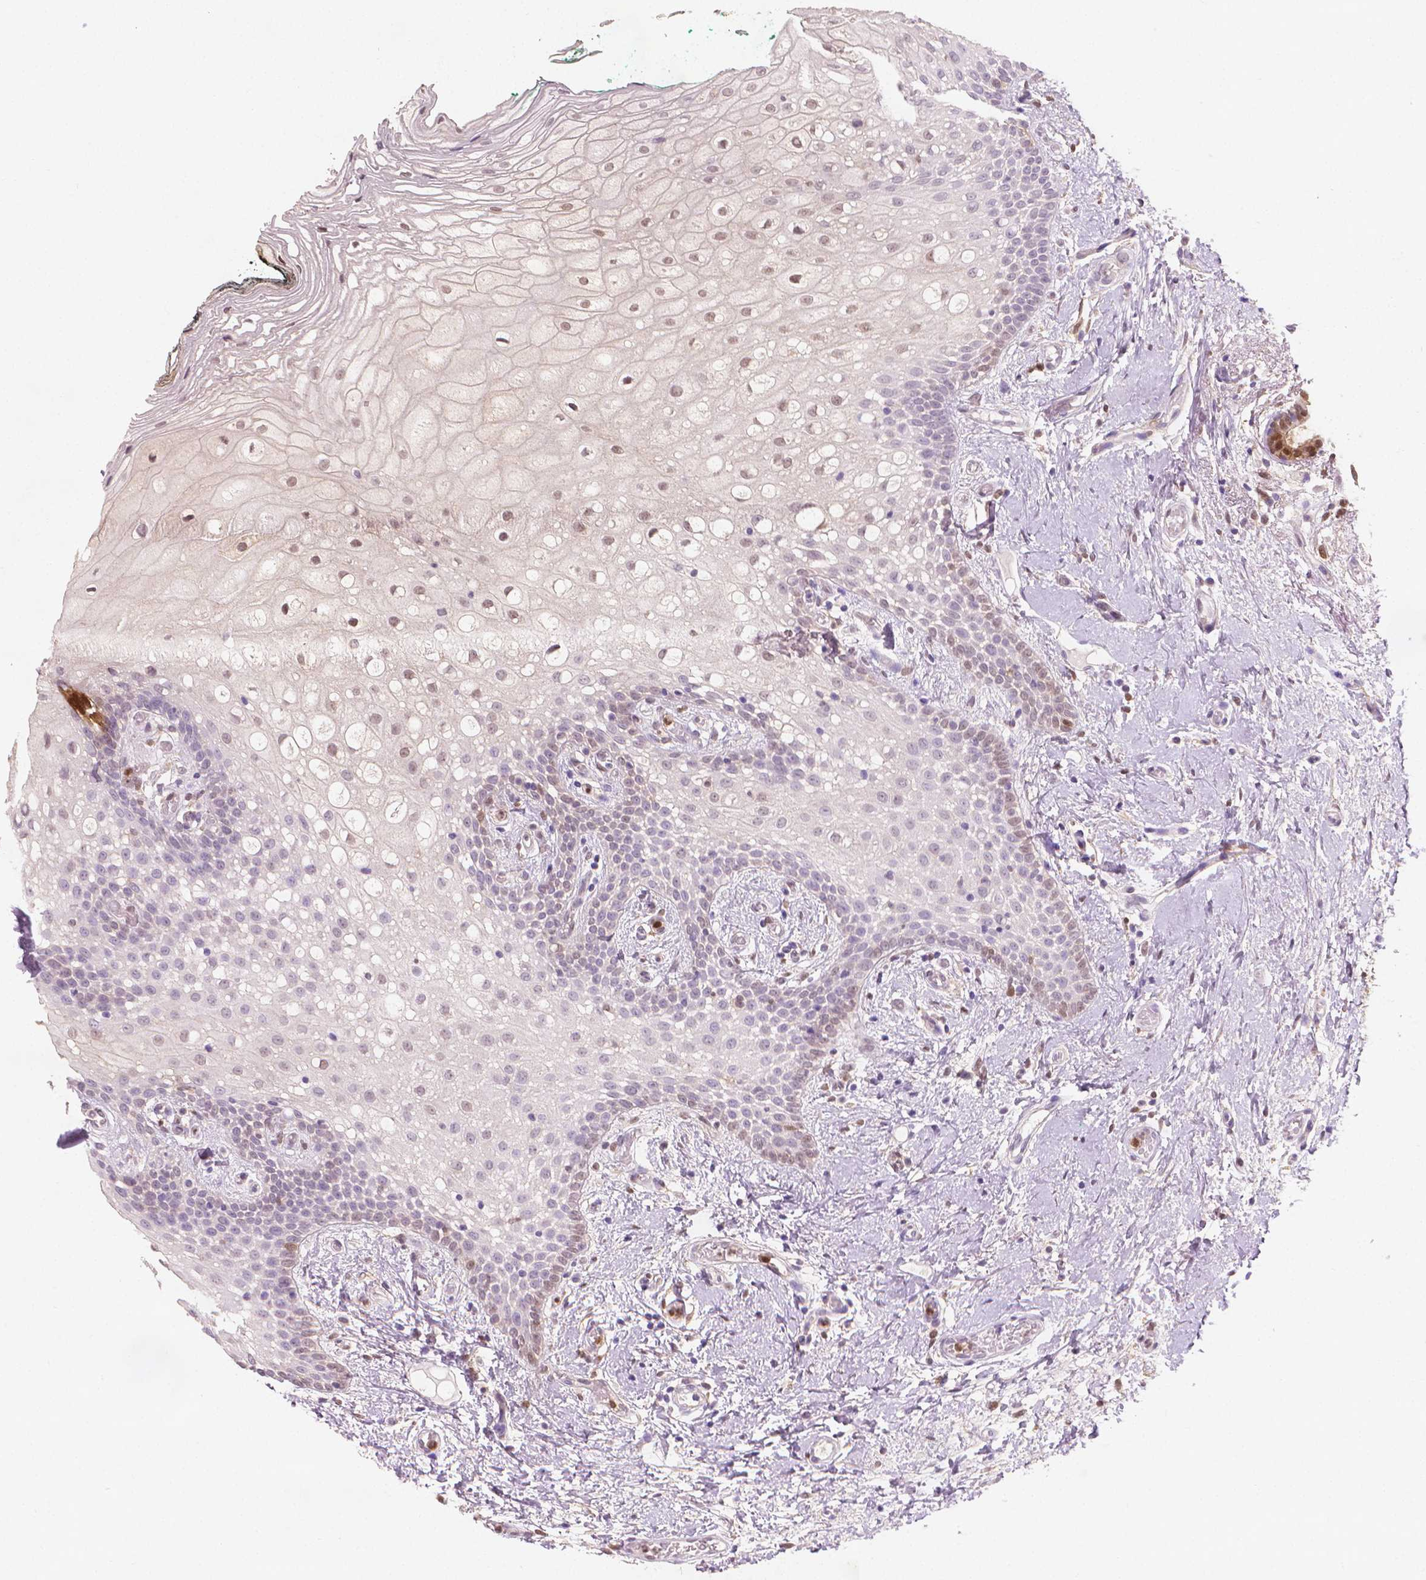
{"staining": {"intensity": "weak", "quantity": "<25%", "location": "nuclear"}, "tissue": "oral mucosa", "cell_type": "Squamous epithelial cells", "image_type": "normal", "snomed": [{"axis": "morphology", "description": "Normal tissue, NOS"}, {"axis": "topography", "description": "Oral tissue"}], "caption": "Normal oral mucosa was stained to show a protein in brown. There is no significant positivity in squamous epithelial cells. Nuclei are stained in blue.", "gene": "TNFAIP2", "patient": {"sex": "female", "age": 83}}